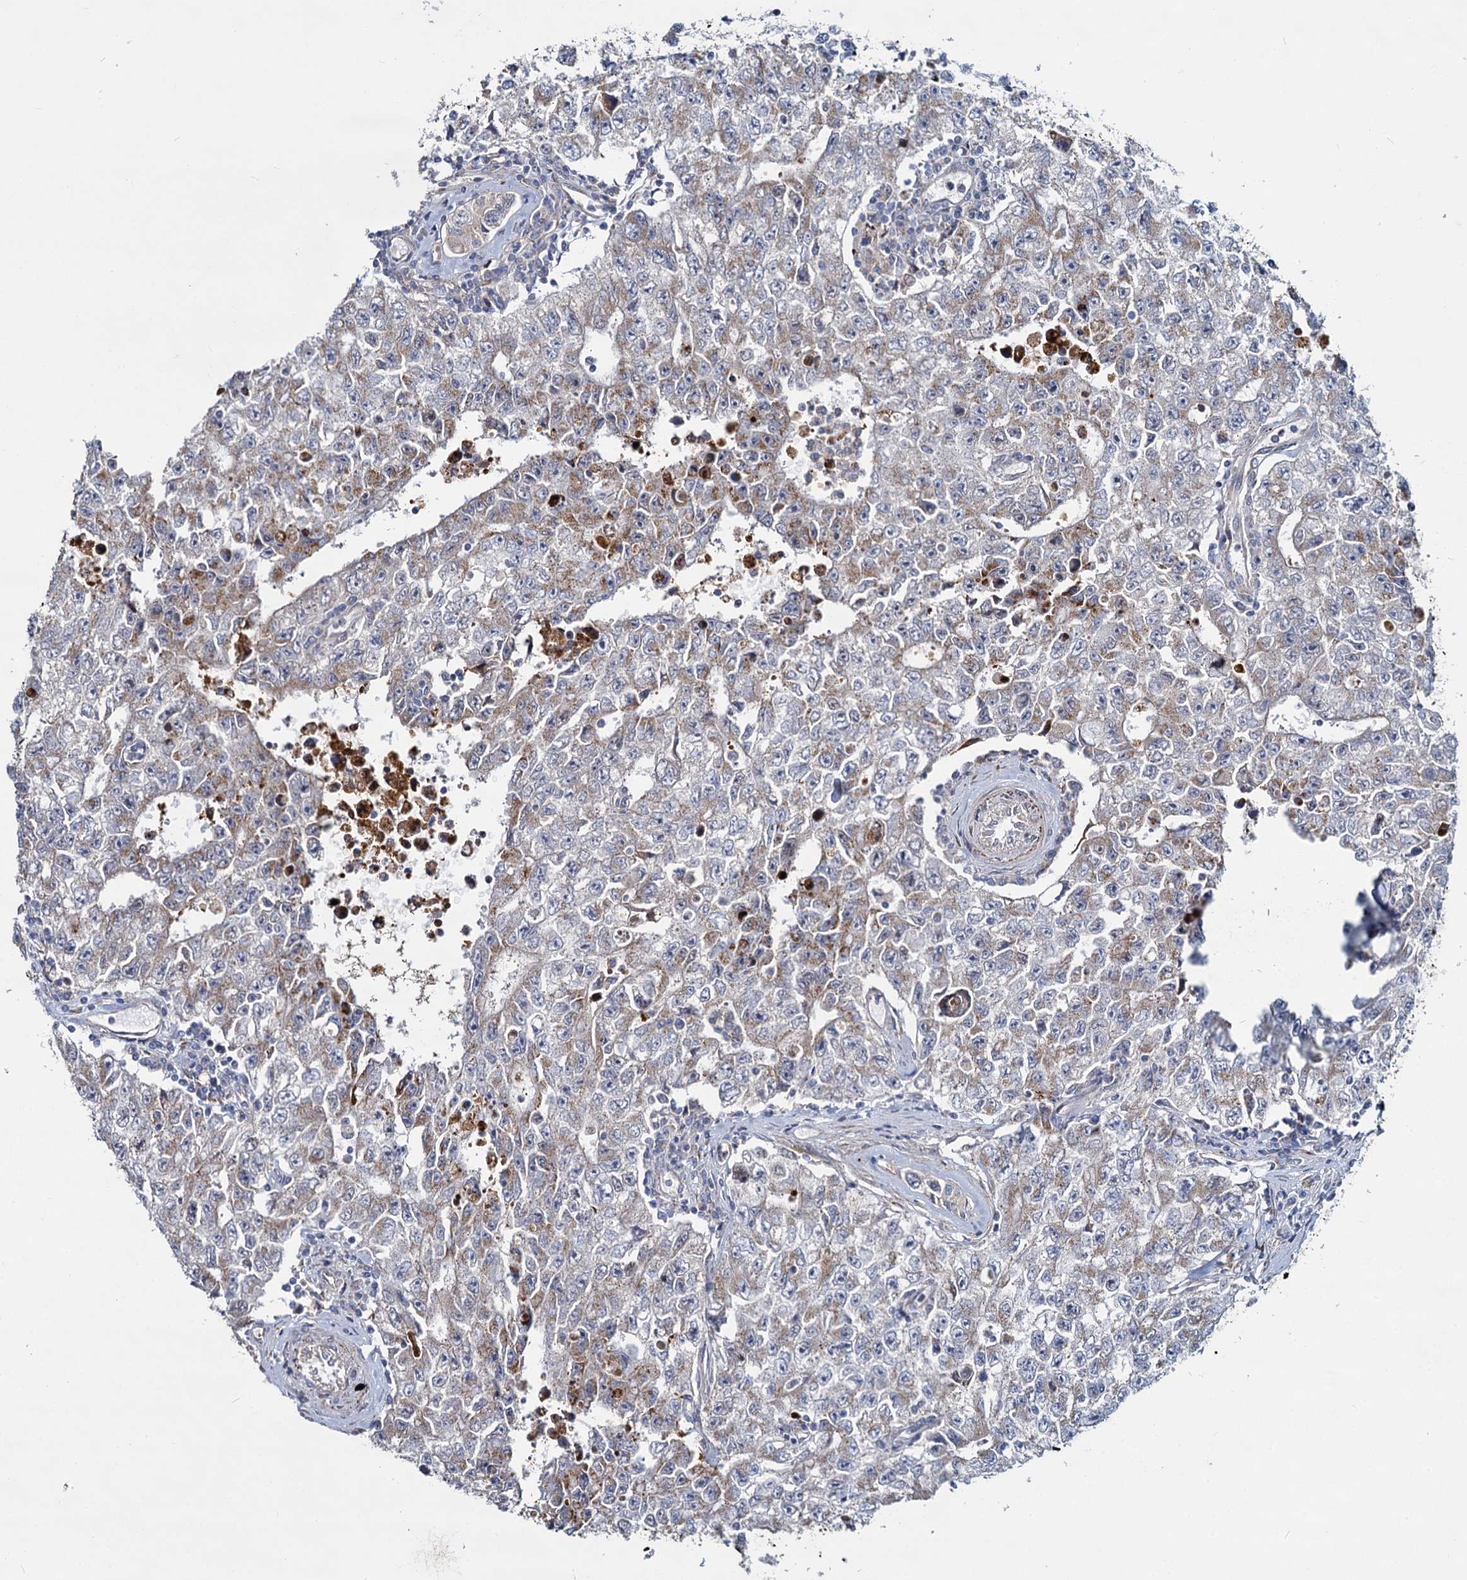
{"staining": {"intensity": "weak", "quantity": "25%-75%", "location": "cytoplasmic/membranous"}, "tissue": "testis cancer", "cell_type": "Tumor cells", "image_type": "cancer", "snomed": [{"axis": "morphology", "description": "Carcinoma, Embryonal, NOS"}, {"axis": "topography", "description": "Testis"}], "caption": "Tumor cells exhibit low levels of weak cytoplasmic/membranous expression in approximately 25%-75% of cells in human testis cancer. (Brightfield microscopy of DAB IHC at high magnification).", "gene": "DCUN1D2", "patient": {"sex": "male", "age": 17}}